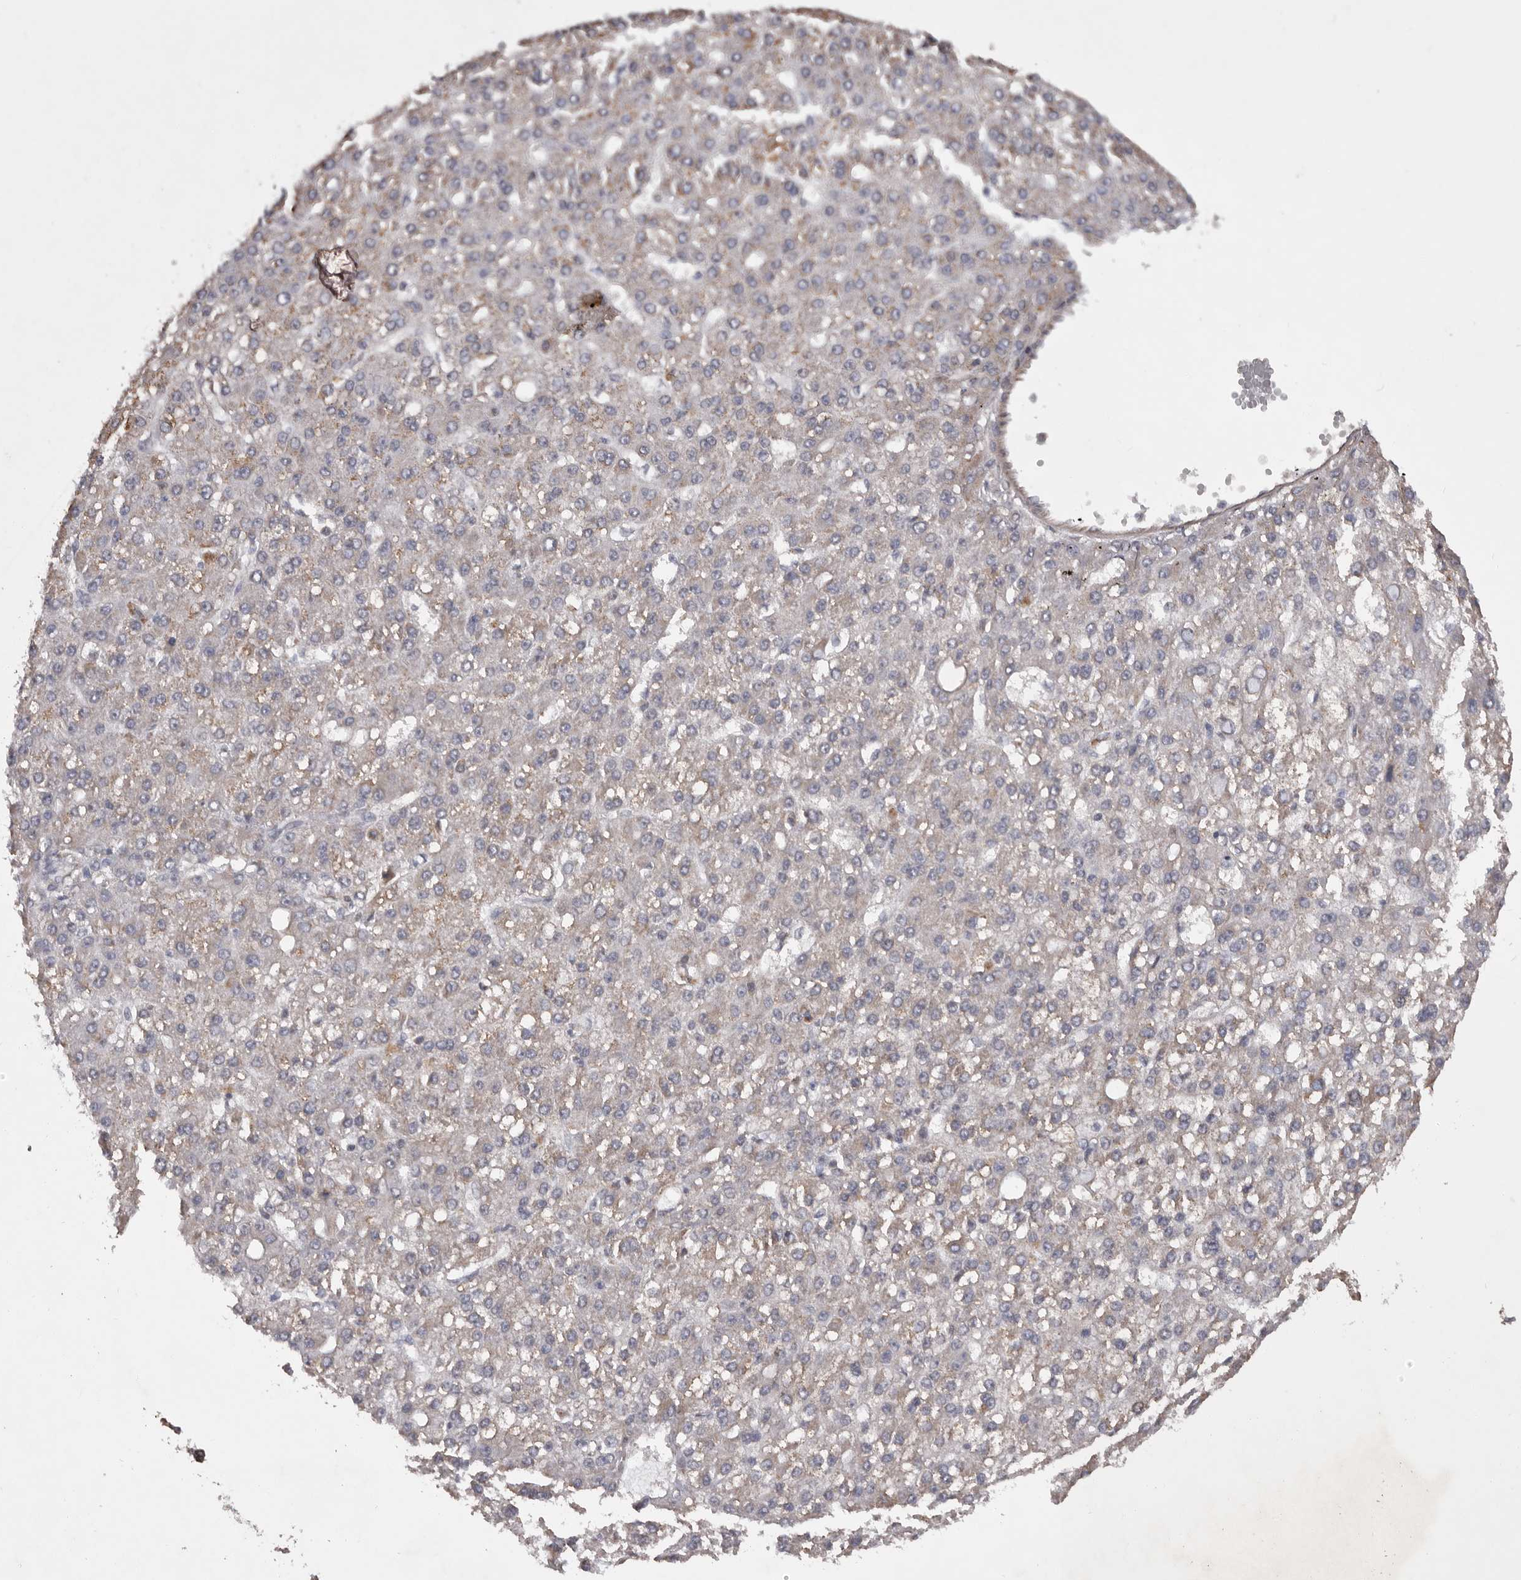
{"staining": {"intensity": "weak", "quantity": "<25%", "location": "cytoplasmic/membranous"}, "tissue": "liver cancer", "cell_type": "Tumor cells", "image_type": "cancer", "snomed": [{"axis": "morphology", "description": "Carcinoma, Hepatocellular, NOS"}, {"axis": "topography", "description": "Liver"}], "caption": "Immunohistochemistry (IHC) micrograph of neoplastic tissue: liver hepatocellular carcinoma stained with DAB (3,3'-diaminobenzidine) reveals no significant protein positivity in tumor cells.", "gene": "GADD45B", "patient": {"sex": "male", "age": 67}}